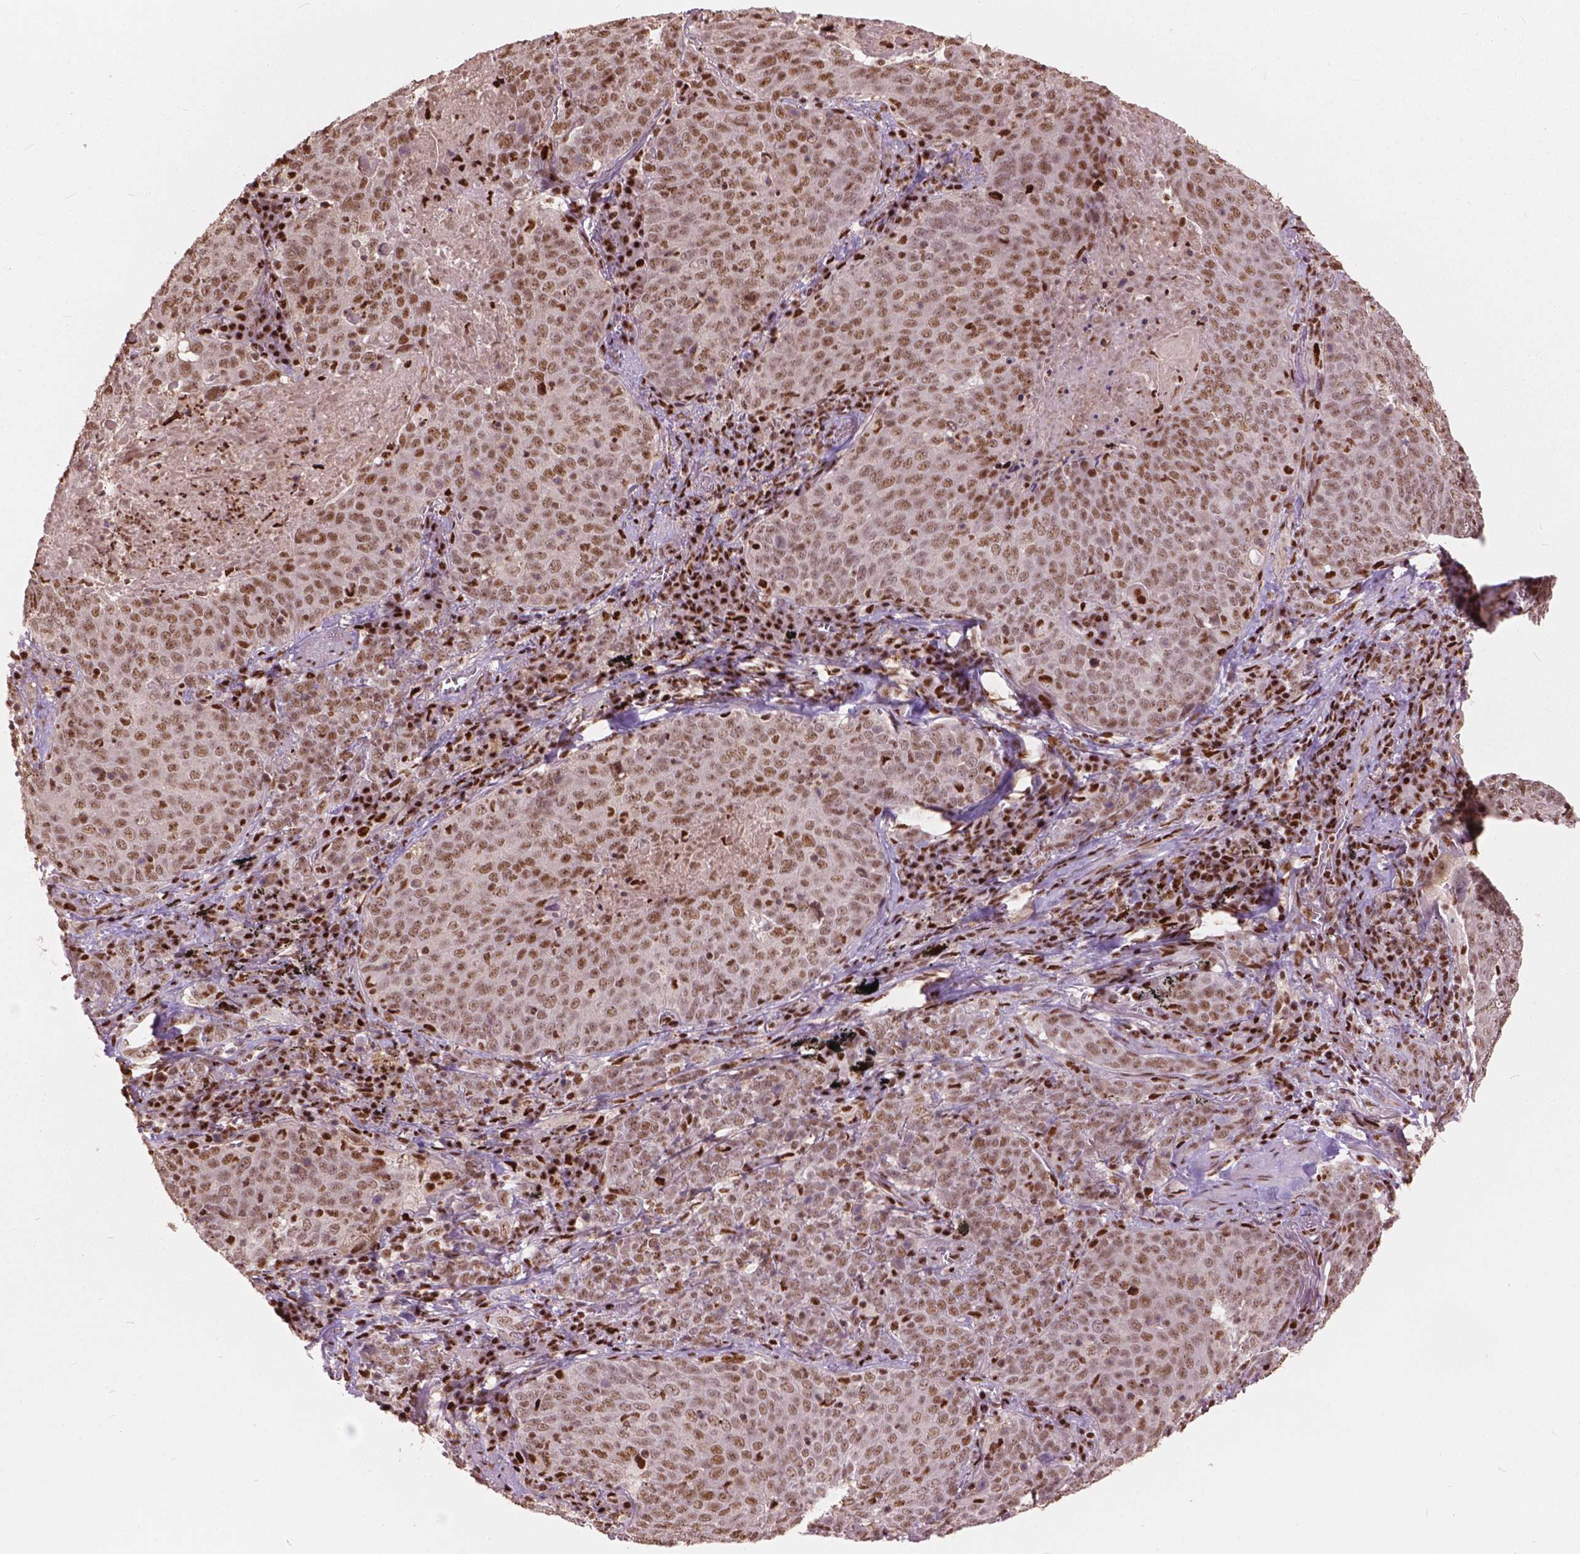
{"staining": {"intensity": "moderate", "quantity": ">75%", "location": "nuclear"}, "tissue": "lung cancer", "cell_type": "Tumor cells", "image_type": "cancer", "snomed": [{"axis": "morphology", "description": "Squamous cell carcinoma, NOS"}, {"axis": "topography", "description": "Lung"}], "caption": "Immunohistochemistry (IHC) photomicrograph of neoplastic tissue: human lung cancer stained using IHC exhibits medium levels of moderate protein expression localized specifically in the nuclear of tumor cells, appearing as a nuclear brown color.", "gene": "ANP32B", "patient": {"sex": "male", "age": 82}}